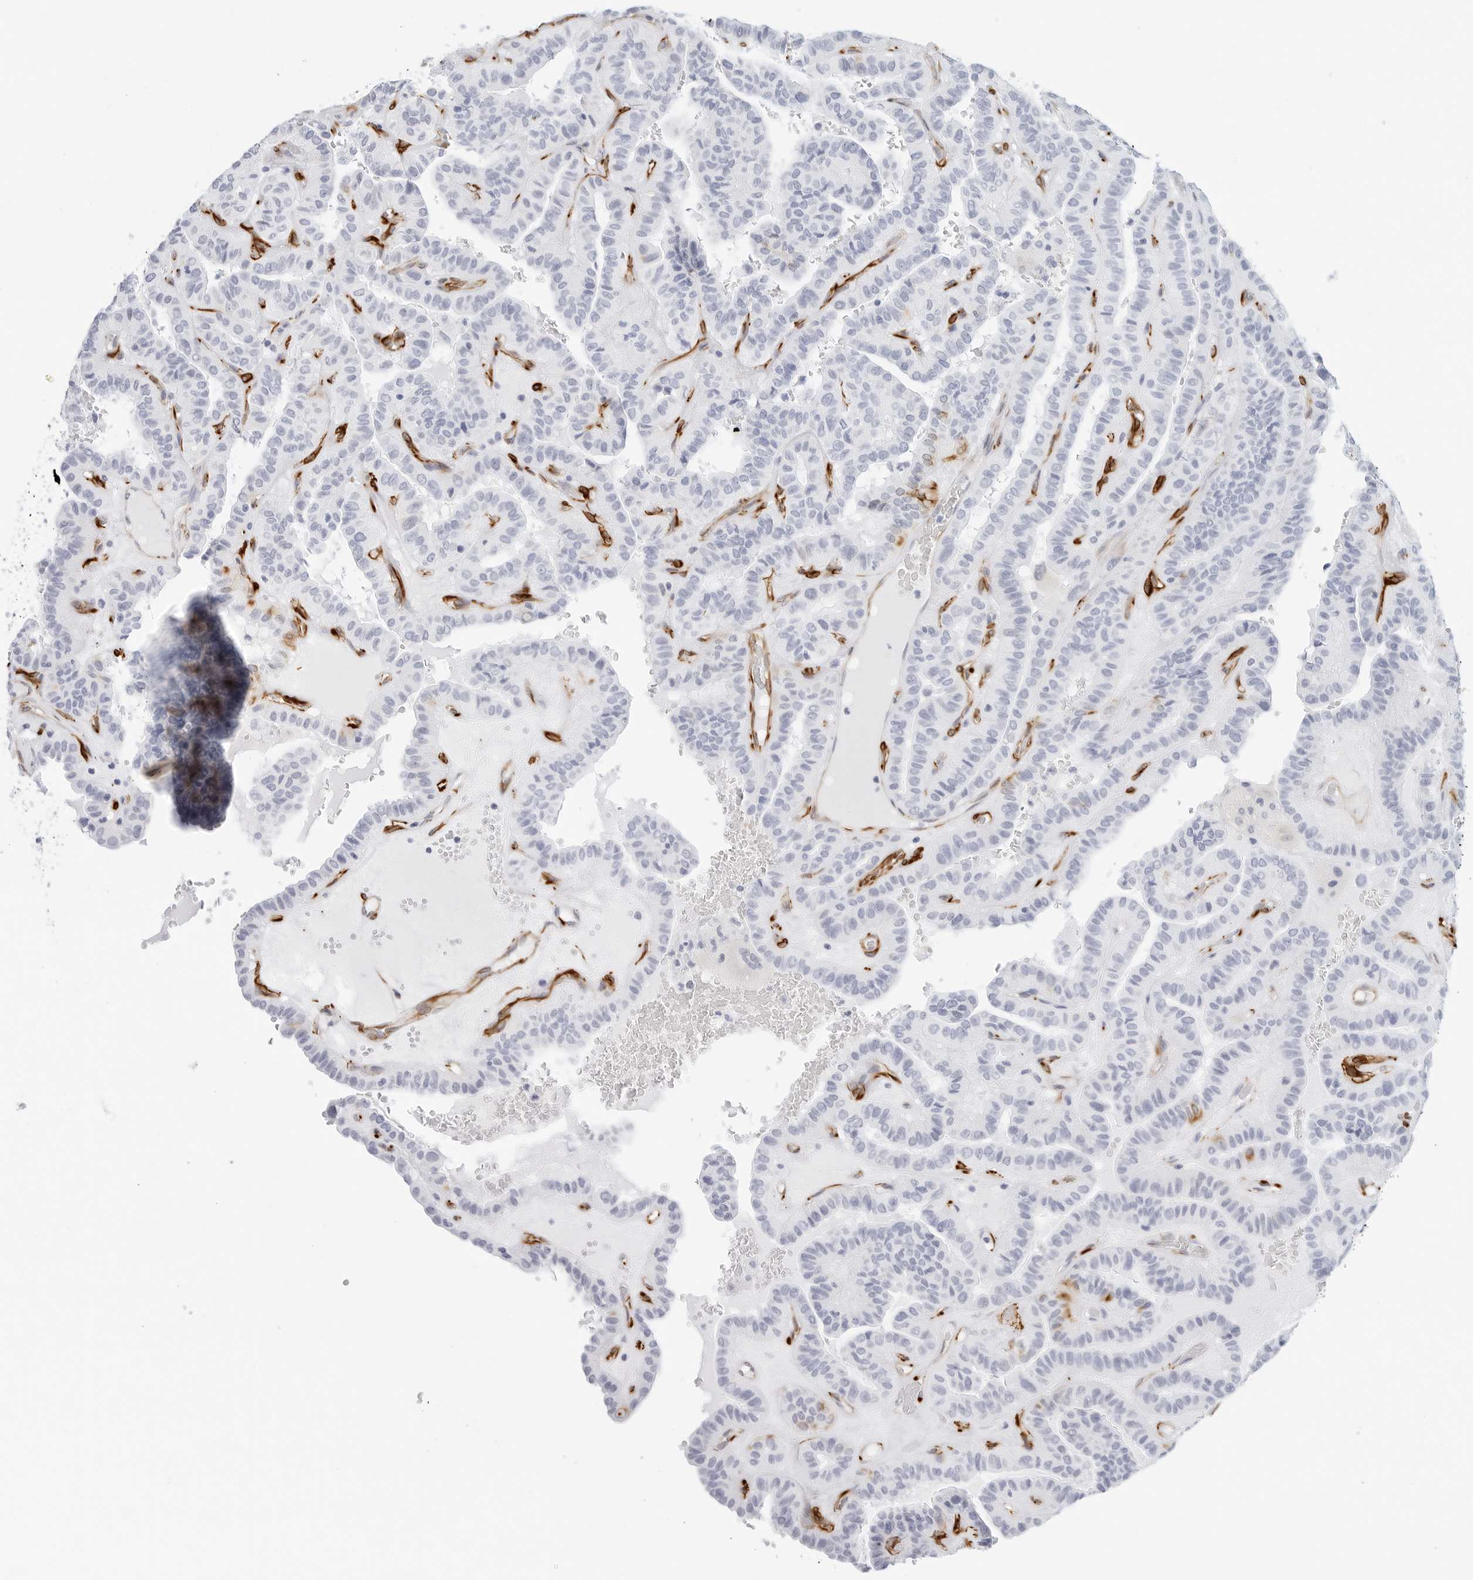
{"staining": {"intensity": "negative", "quantity": "none", "location": "none"}, "tissue": "thyroid cancer", "cell_type": "Tumor cells", "image_type": "cancer", "snomed": [{"axis": "morphology", "description": "Papillary adenocarcinoma, NOS"}, {"axis": "topography", "description": "Thyroid gland"}], "caption": "IHC micrograph of human thyroid cancer stained for a protein (brown), which exhibits no staining in tumor cells.", "gene": "NES", "patient": {"sex": "male", "age": 77}}